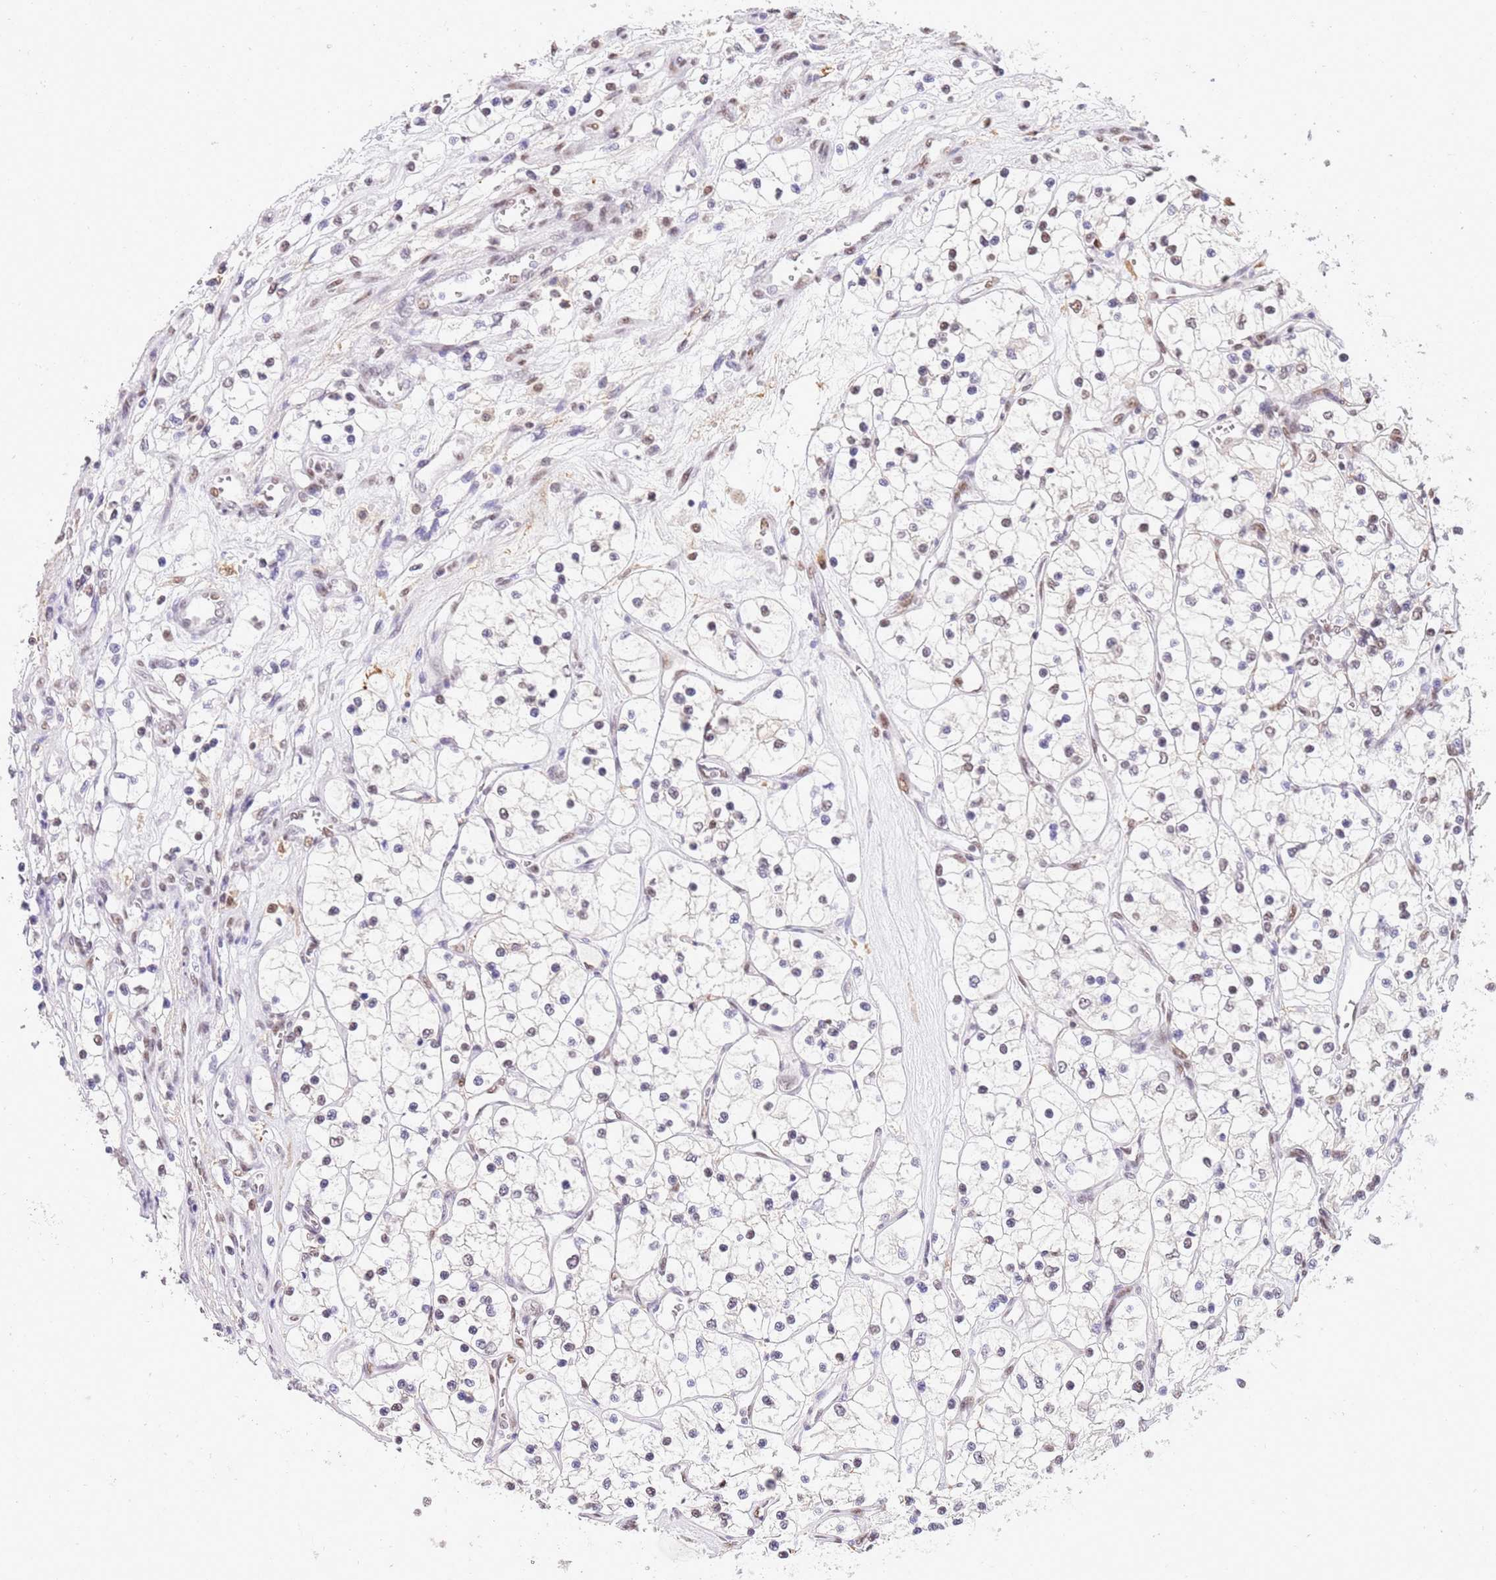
{"staining": {"intensity": "negative", "quantity": "none", "location": "none"}, "tissue": "renal cancer", "cell_type": "Tumor cells", "image_type": "cancer", "snomed": [{"axis": "morphology", "description": "Adenocarcinoma, NOS"}, {"axis": "topography", "description": "Kidney"}], "caption": "IHC of renal adenocarcinoma demonstrates no expression in tumor cells. (Stains: DAB IHC with hematoxylin counter stain, Microscopy: brightfield microscopy at high magnification).", "gene": "TRIM32", "patient": {"sex": "female", "age": 69}}